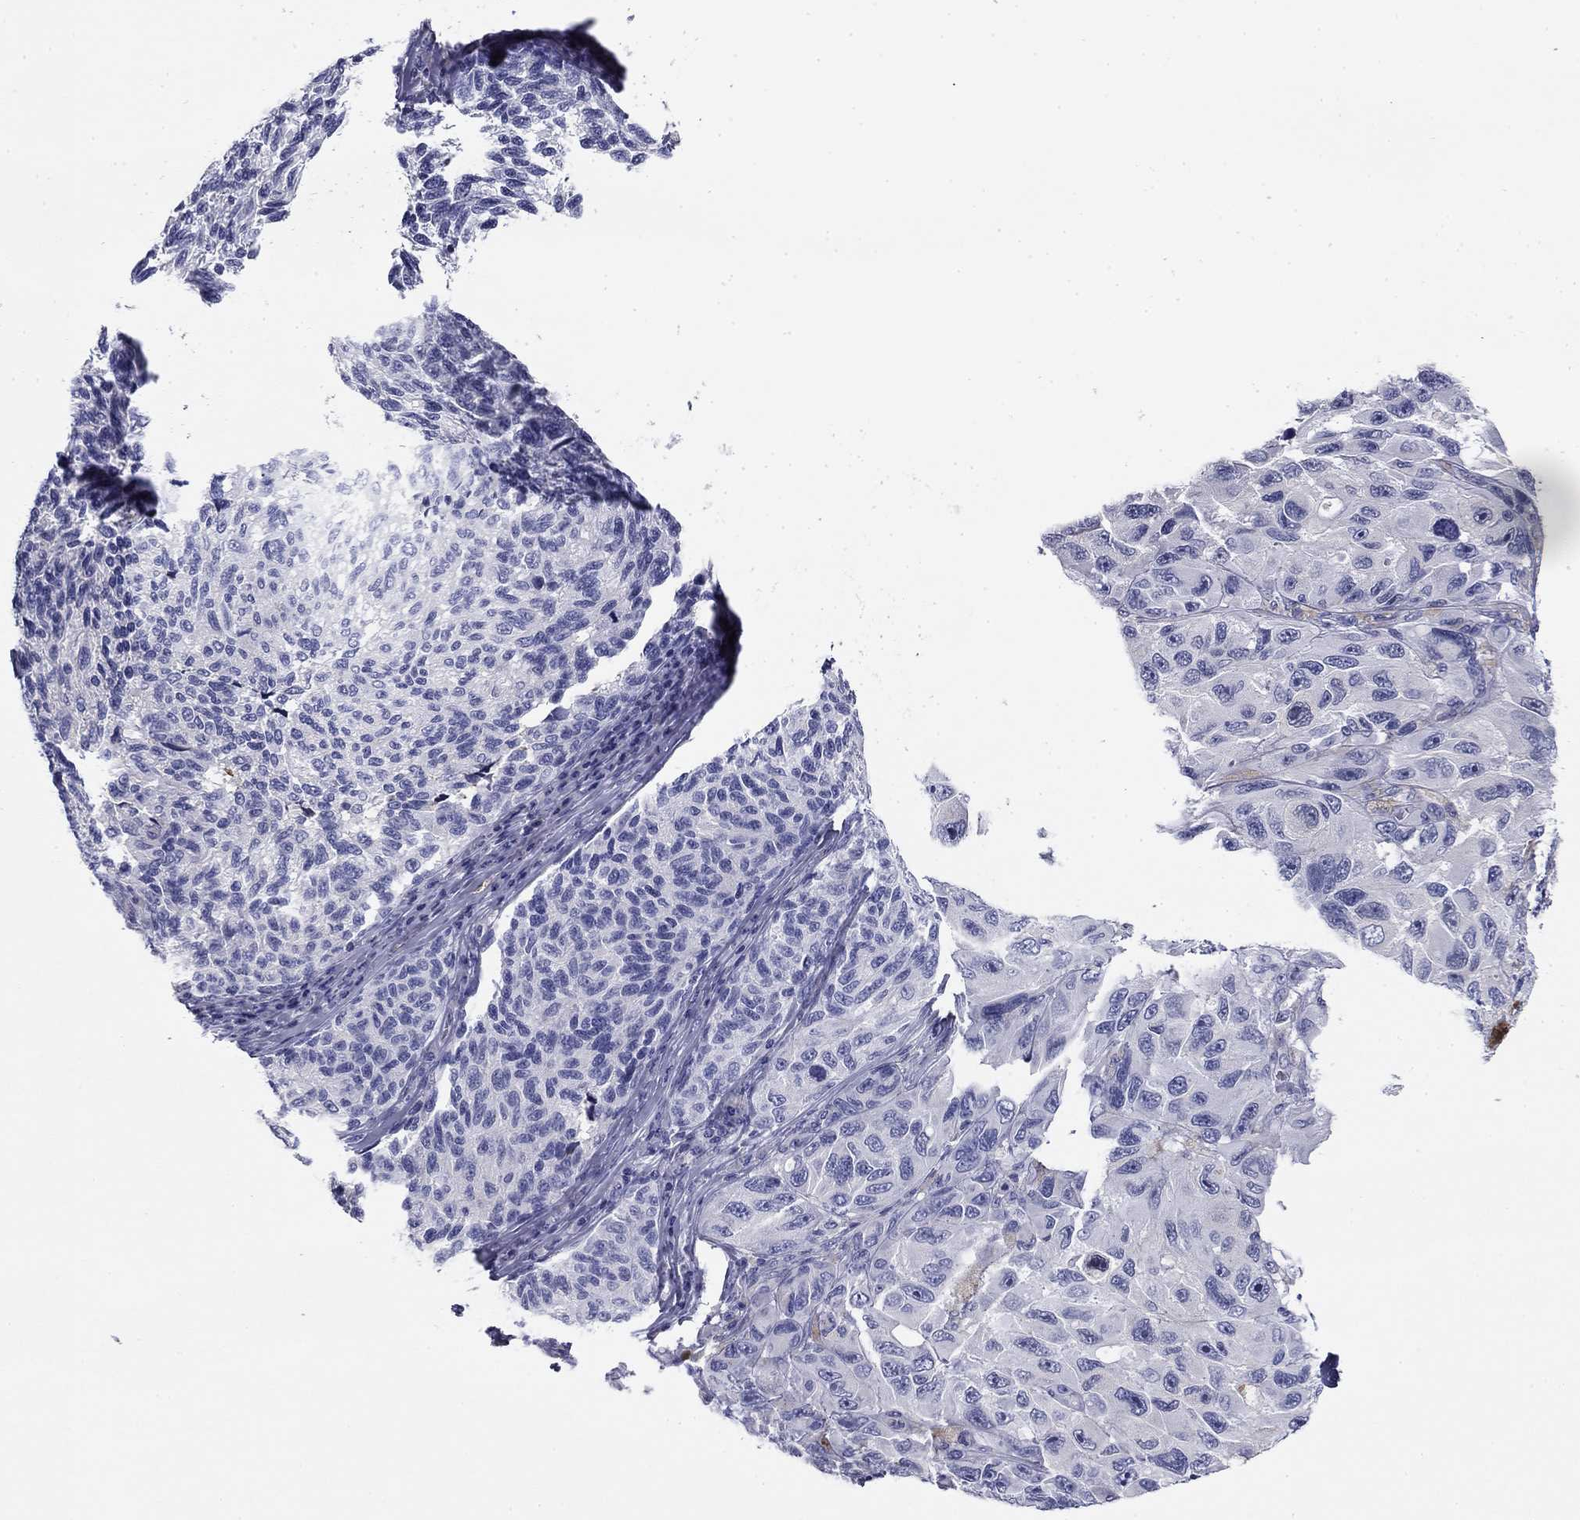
{"staining": {"intensity": "negative", "quantity": "none", "location": "none"}, "tissue": "melanoma", "cell_type": "Tumor cells", "image_type": "cancer", "snomed": [{"axis": "morphology", "description": "Malignant melanoma, NOS"}, {"axis": "topography", "description": "Skin"}], "caption": "DAB (3,3'-diaminobenzidine) immunohistochemical staining of human melanoma demonstrates no significant staining in tumor cells. (IHC, brightfield microscopy, high magnification).", "gene": "CPLX4", "patient": {"sex": "female", "age": 73}}